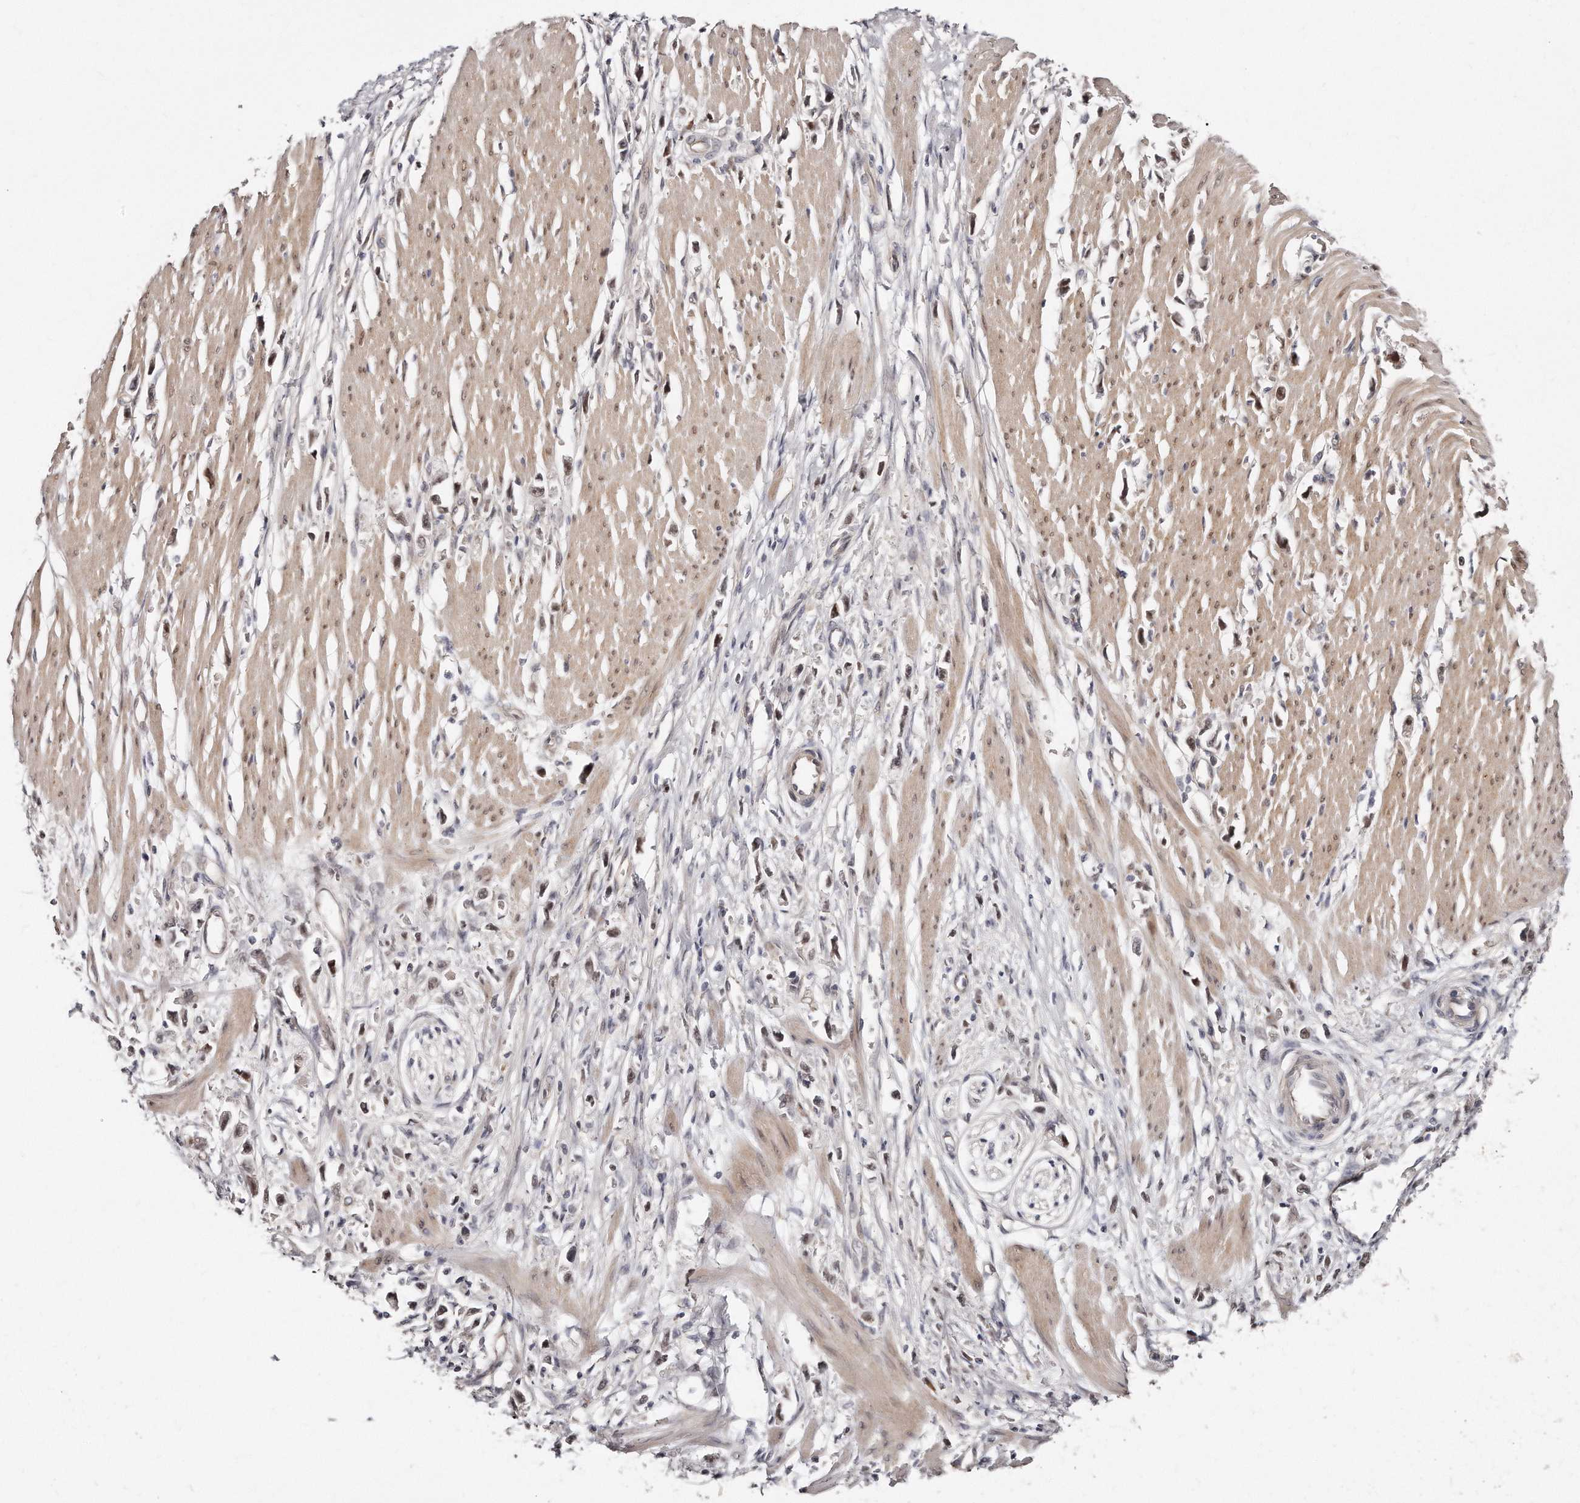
{"staining": {"intensity": "weak", "quantity": ">75%", "location": "nuclear"}, "tissue": "stomach cancer", "cell_type": "Tumor cells", "image_type": "cancer", "snomed": [{"axis": "morphology", "description": "Adenocarcinoma, NOS"}, {"axis": "topography", "description": "Stomach"}], "caption": "Tumor cells reveal low levels of weak nuclear staining in approximately >75% of cells in stomach cancer.", "gene": "CASZ1", "patient": {"sex": "female", "age": 59}}